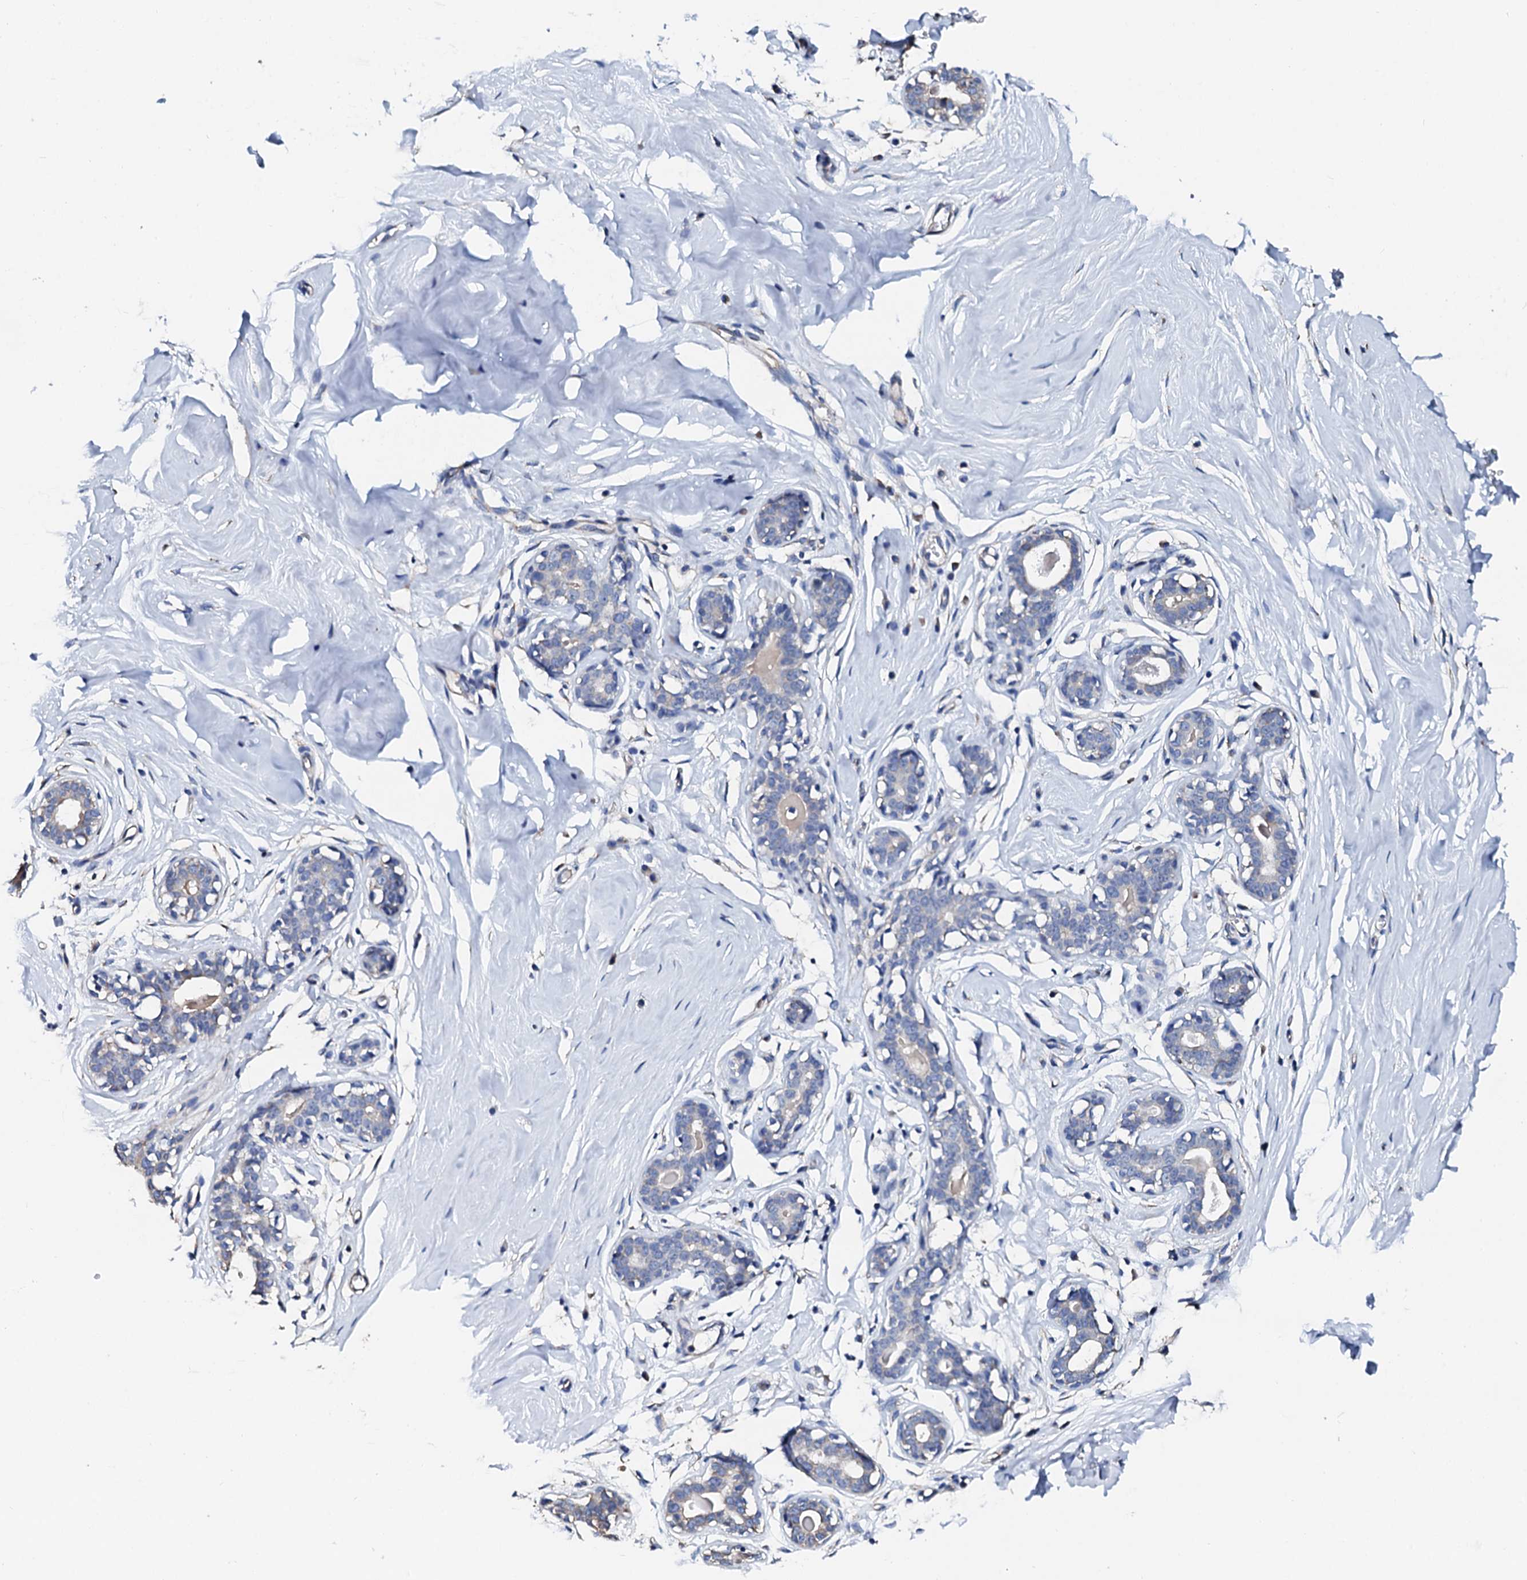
{"staining": {"intensity": "negative", "quantity": "none", "location": "none"}, "tissue": "breast", "cell_type": "Adipocytes", "image_type": "normal", "snomed": [{"axis": "morphology", "description": "Normal tissue, NOS"}, {"axis": "morphology", "description": "Adenoma, NOS"}, {"axis": "topography", "description": "Breast"}], "caption": "Adipocytes show no significant positivity in unremarkable breast. (Stains: DAB IHC with hematoxylin counter stain, Microscopy: brightfield microscopy at high magnification).", "gene": "AKAP3", "patient": {"sex": "female", "age": 23}}